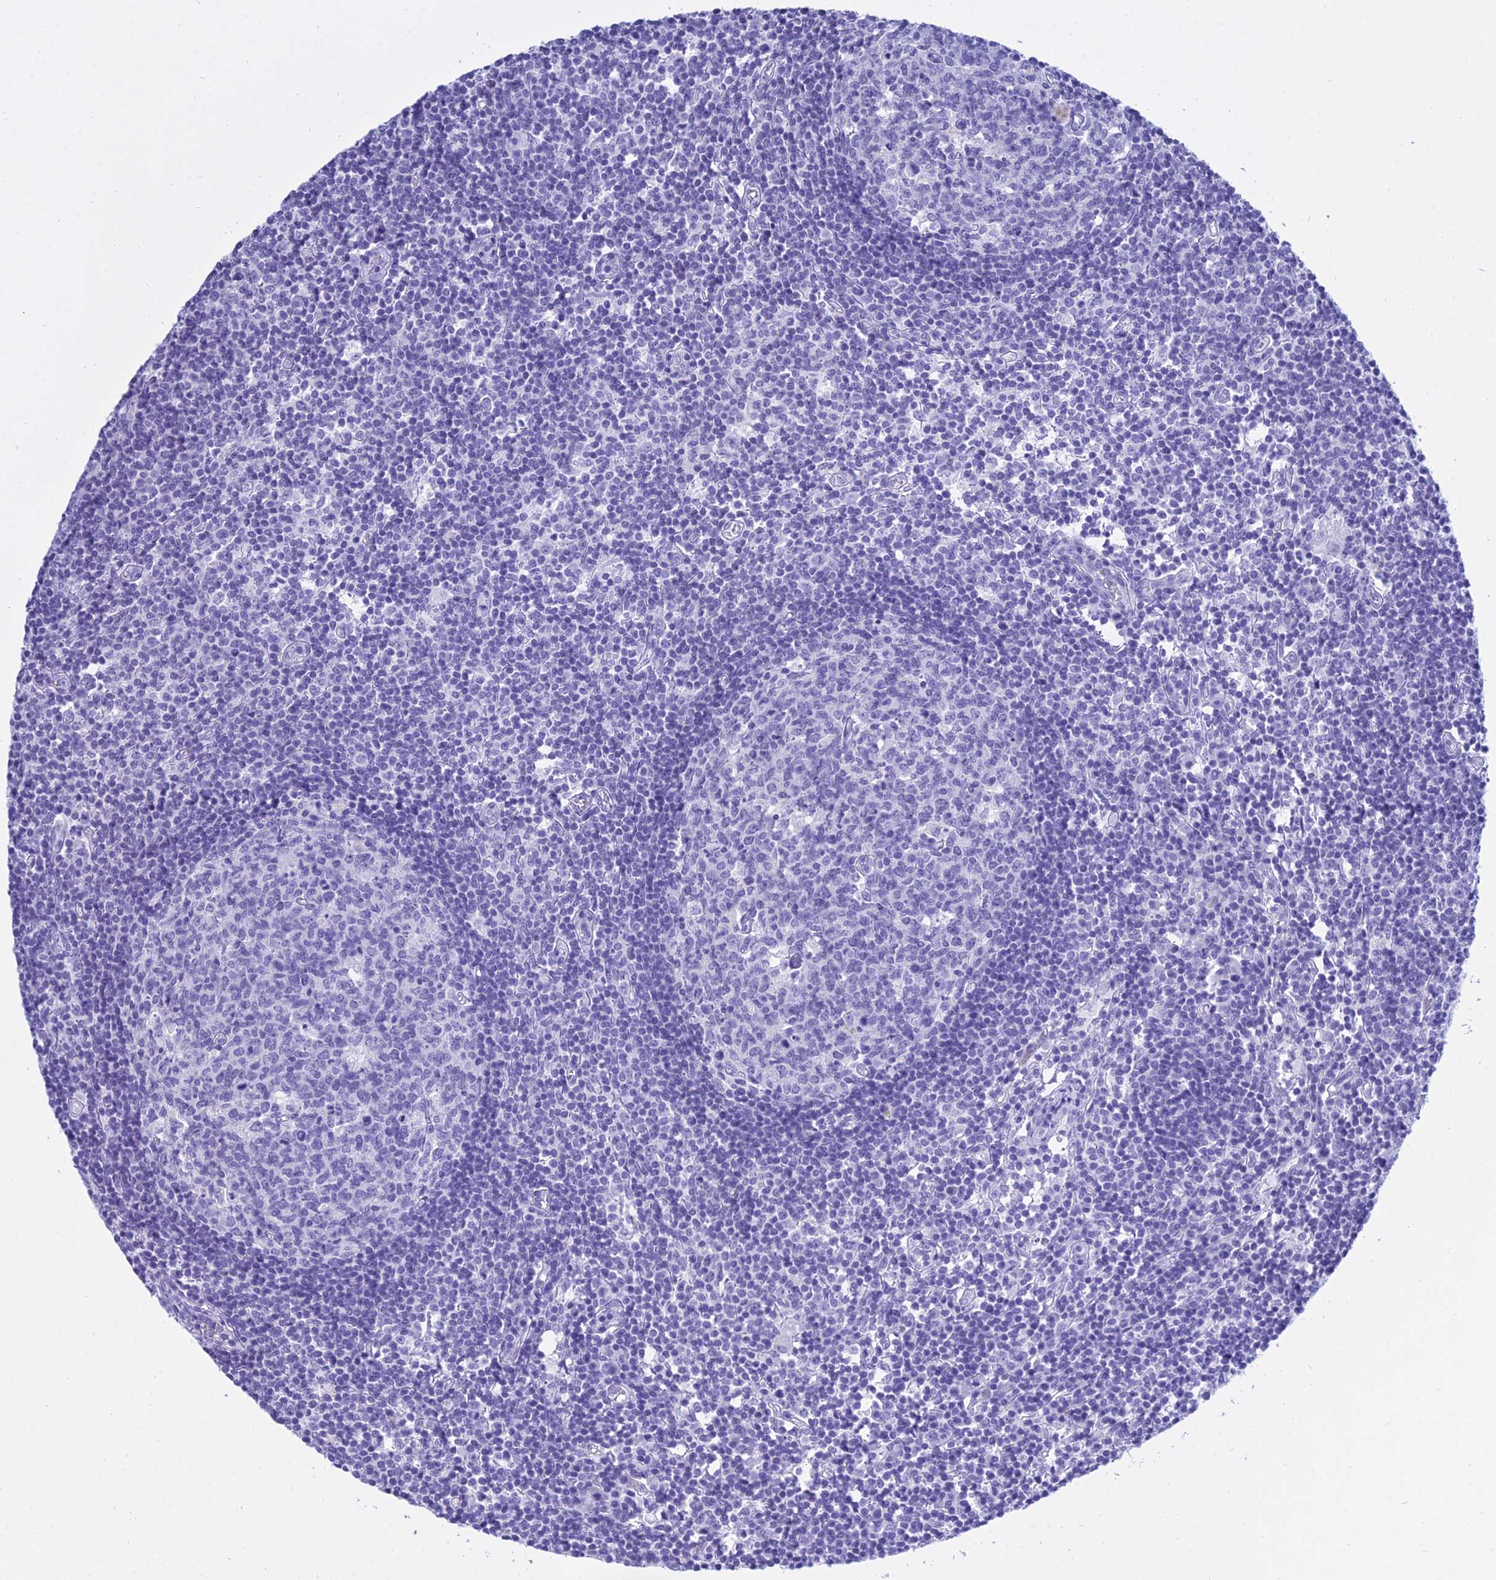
{"staining": {"intensity": "negative", "quantity": "none", "location": "none"}, "tissue": "lymph node", "cell_type": "Germinal center cells", "image_type": "normal", "snomed": [{"axis": "morphology", "description": "Normal tissue, NOS"}, {"axis": "topography", "description": "Lymph node"}], "caption": "Germinal center cells show no significant protein expression in normal lymph node.", "gene": "PATE4", "patient": {"sex": "female", "age": 55}}